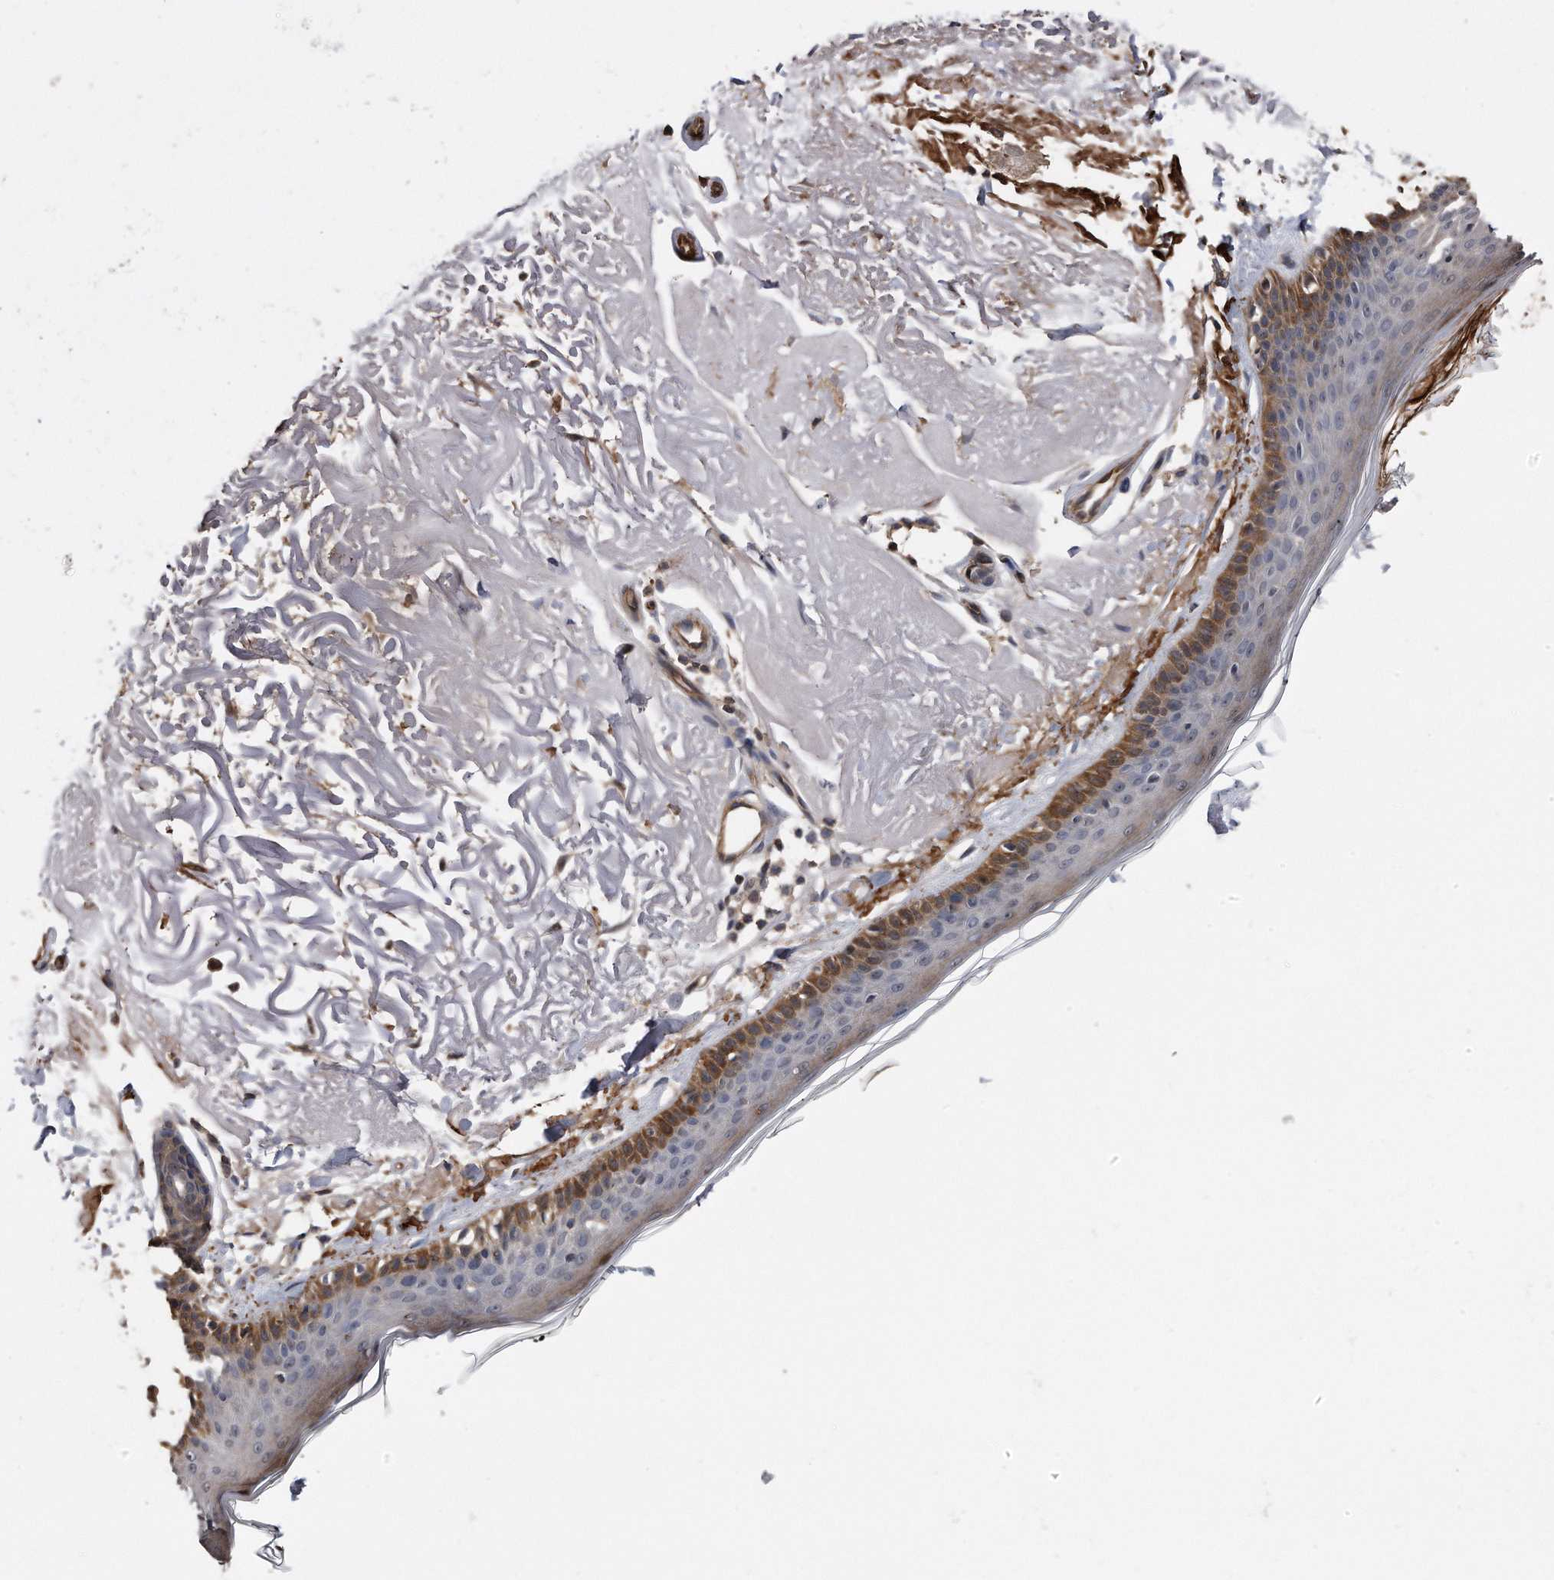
{"staining": {"intensity": "weak", "quantity": "25%-75%", "location": "cytoplasmic/membranous"}, "tissue": "skin", "cell_type": "Fibroblasts", "image_type": "normal", "snomed": [{"axis": "morphology", "description": "Normal tissue, NOS"}, {"axis": "topography", "description": "Skin"}, {"axis": "topography", "description": "Skeletal muscle"}], "caption": "Skin stained with DAB IHC demonstrates low levels of weak cytoplasmic/membranous positivity in about 25%-75% of fibroblasts. The staining is performed using DAB brown chromogen to label protein expression. The nuclei are counter-stained blue using hematoxylin.", "gene": "KCND3", "patient": {"sex": "male", "age": 83}}